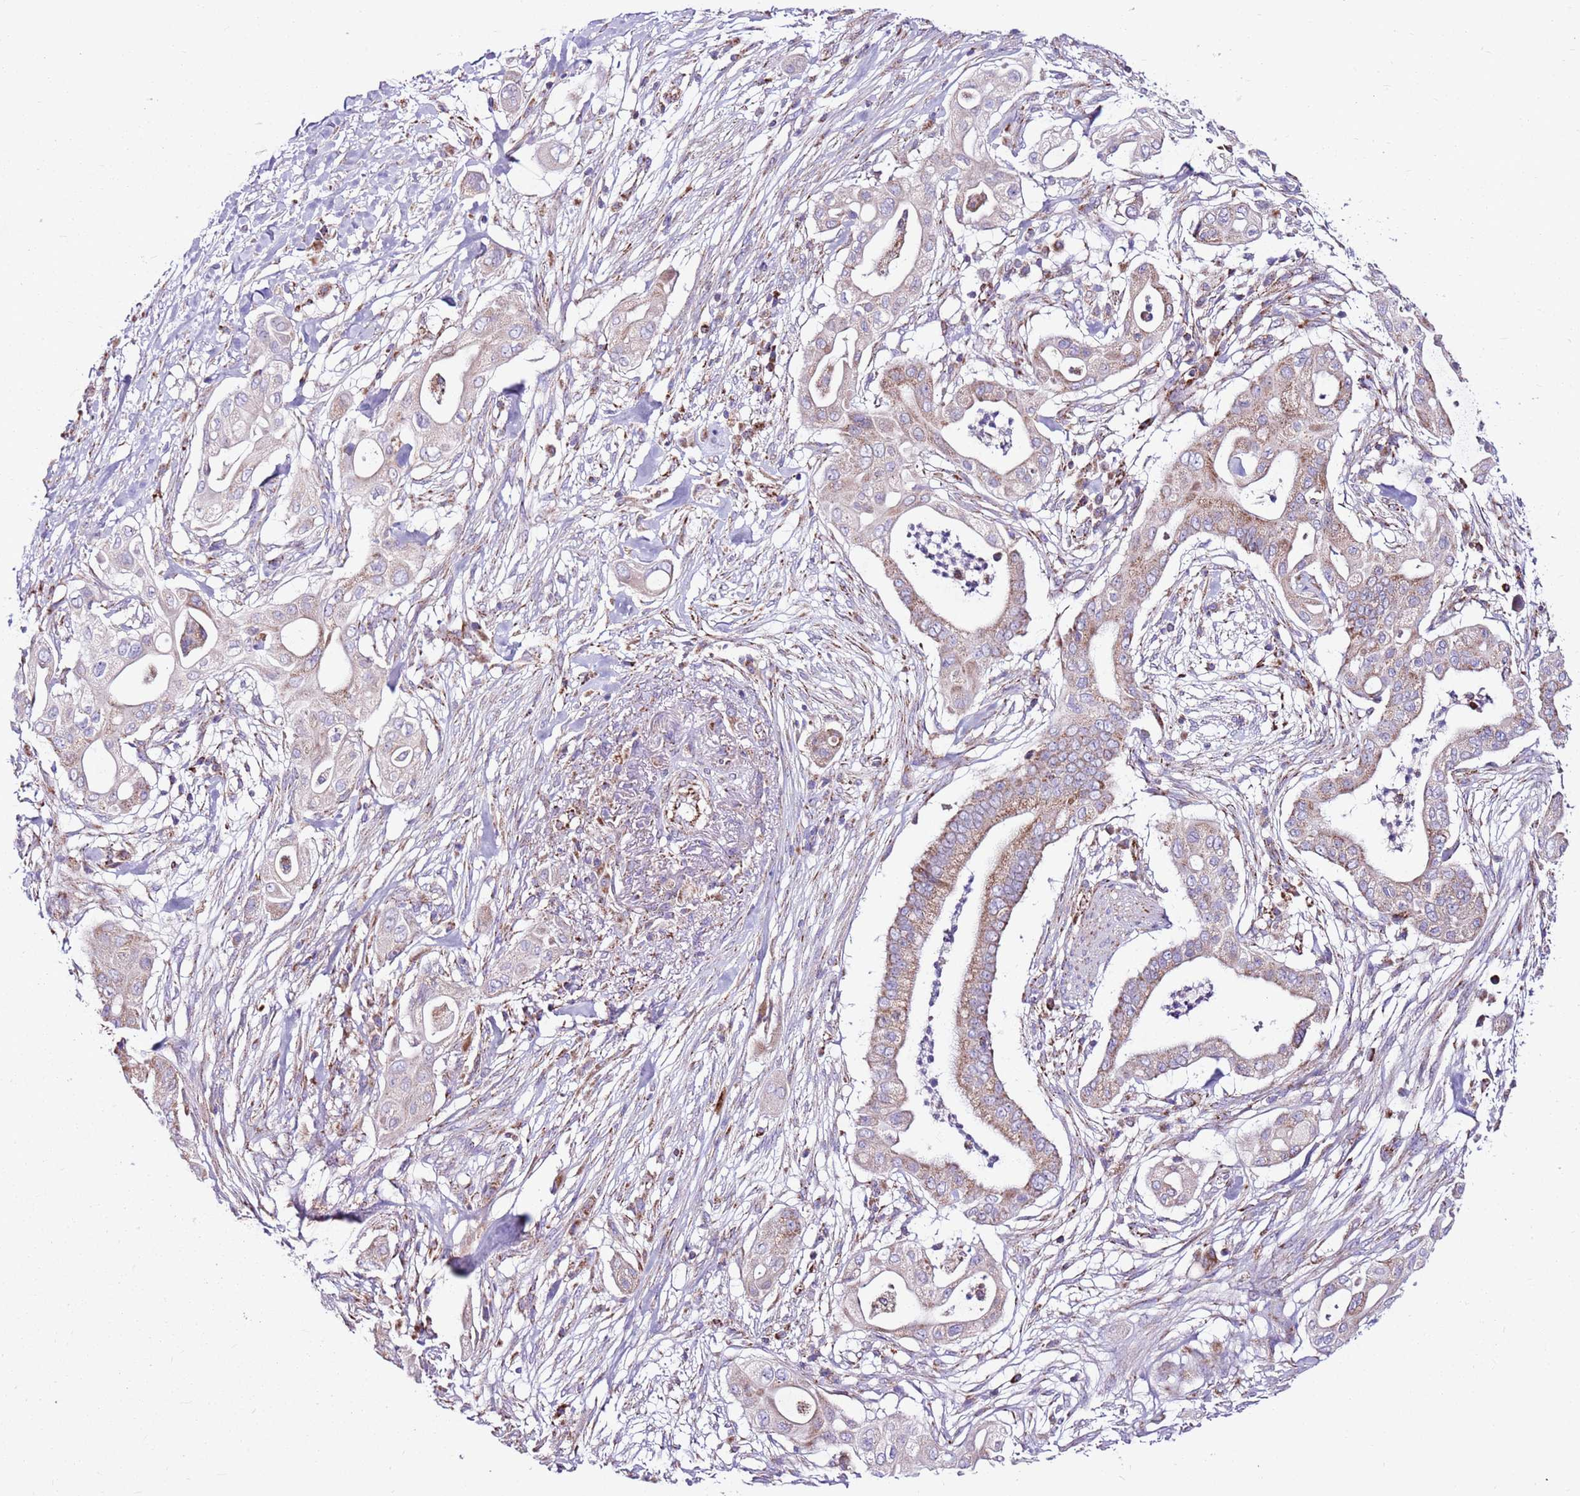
{"staining": {"intensity": "weak", "quantity": "<25%", "location": "cytoplasmic/membranous"}, "tissue": "pancreatic cancer", "cell_type": "Tumor cells", "image_type": "cancer", "snomed": [{"axis": "morphology", "description": "Adenocarcinoma, NOS"}, {"axis": "topography", "description": "Pancreas"}], "caption": "DAB immunohistochemical staining of human adenocarcinoma (pancreatic) displays no significant staining in tumor cells.", "gene": "HECTD4", "patient": {"sex": "male", "age": 68}}